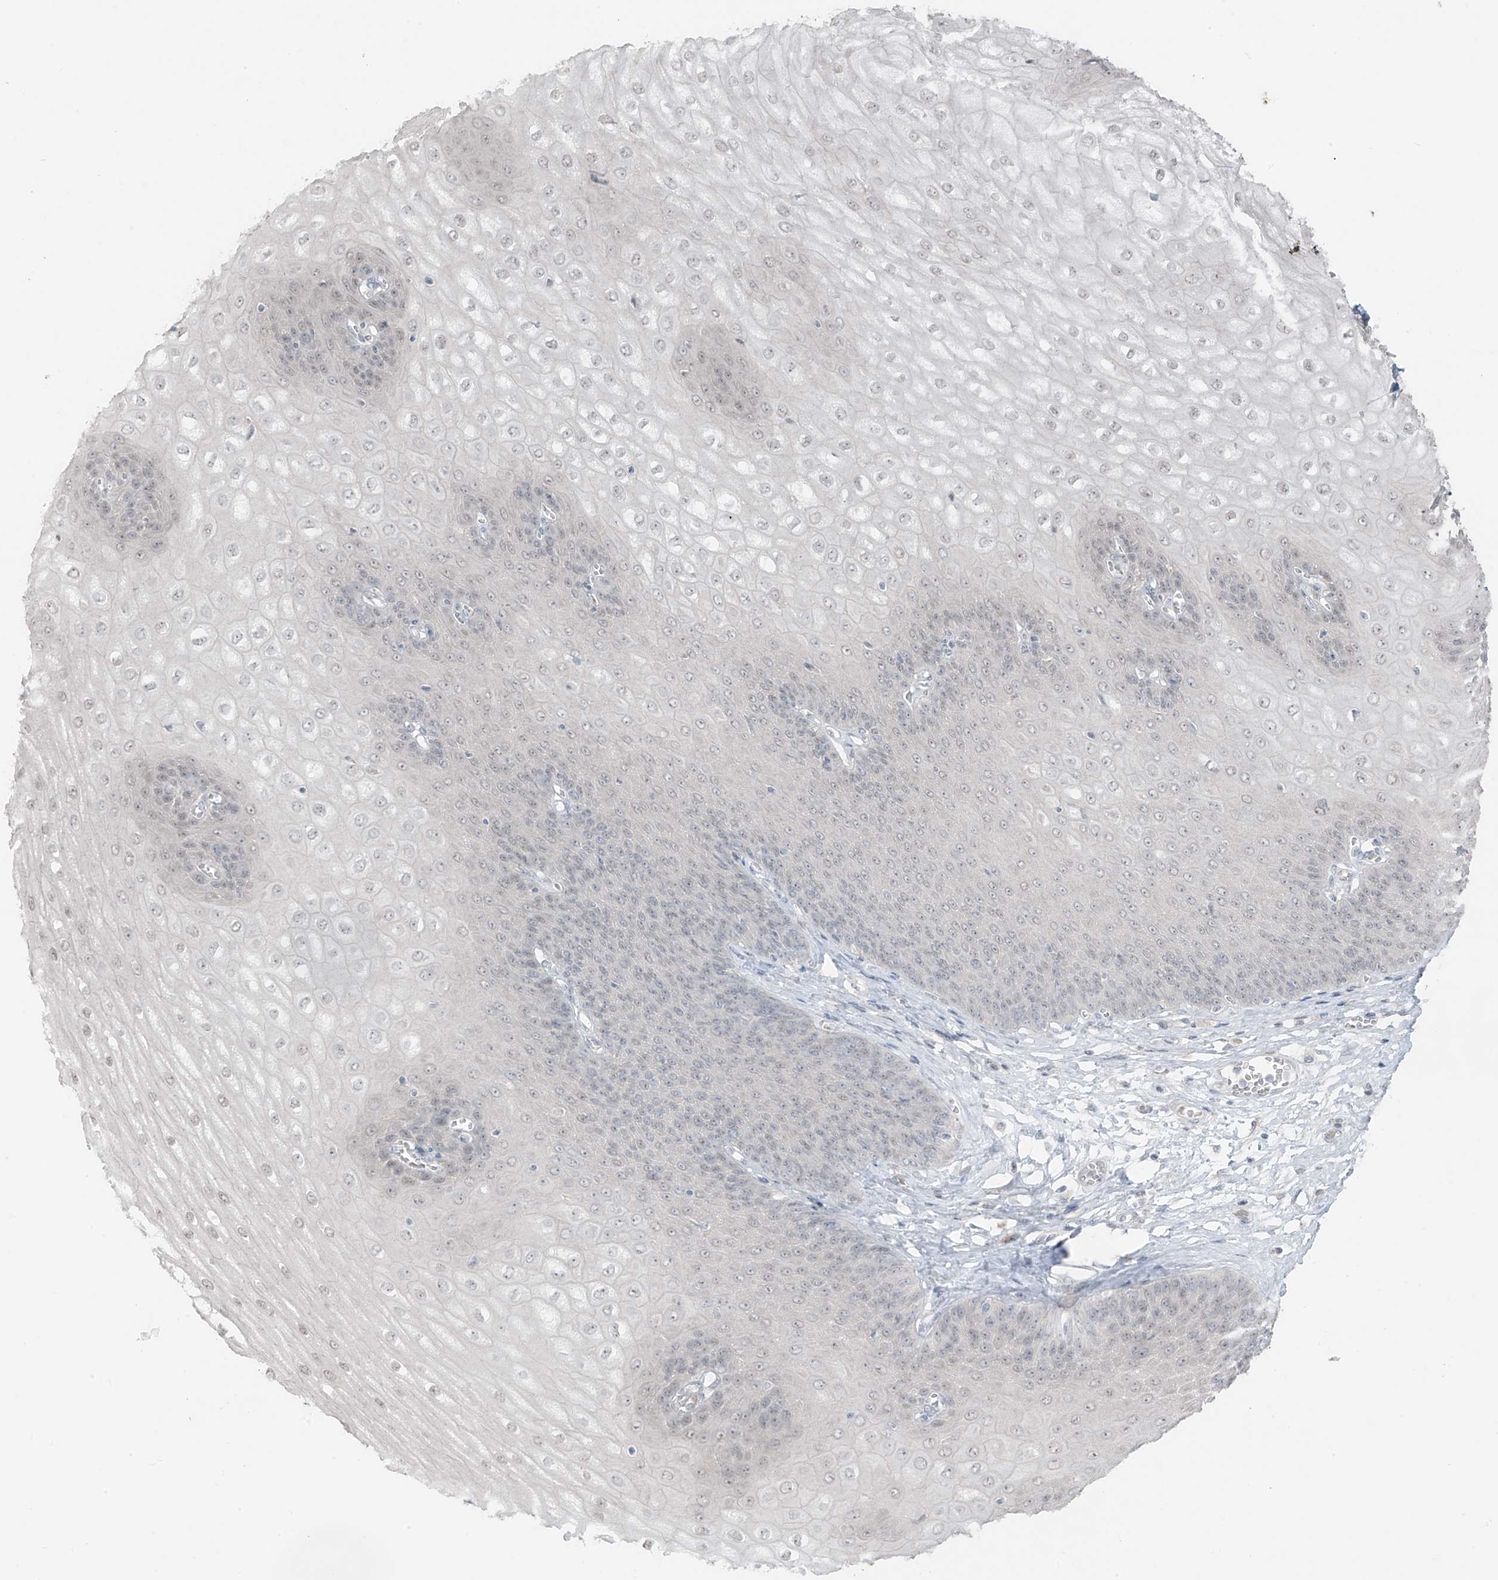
{"staining": {"intensity": "weak", "quantity": "25%-75%", "location": "nuclear"}, "tissue": "esophagus", "cell_type": "Squamous epithelial cells", "image_type": "normal", "snomed": [{"axis": "morphology", "description": "Normal tissue, NOS"}, {"axis": "topography", "description": "Esophagus"}], "caption": "Protein positivity by immunohistochemistry (IHC) shows weak nuclear positivity in approximately 25%-75% of squamous epithelial cells in normal esophagus.", "gene": "PRDM6", "patient": {"sex": "male", "age": 60}}